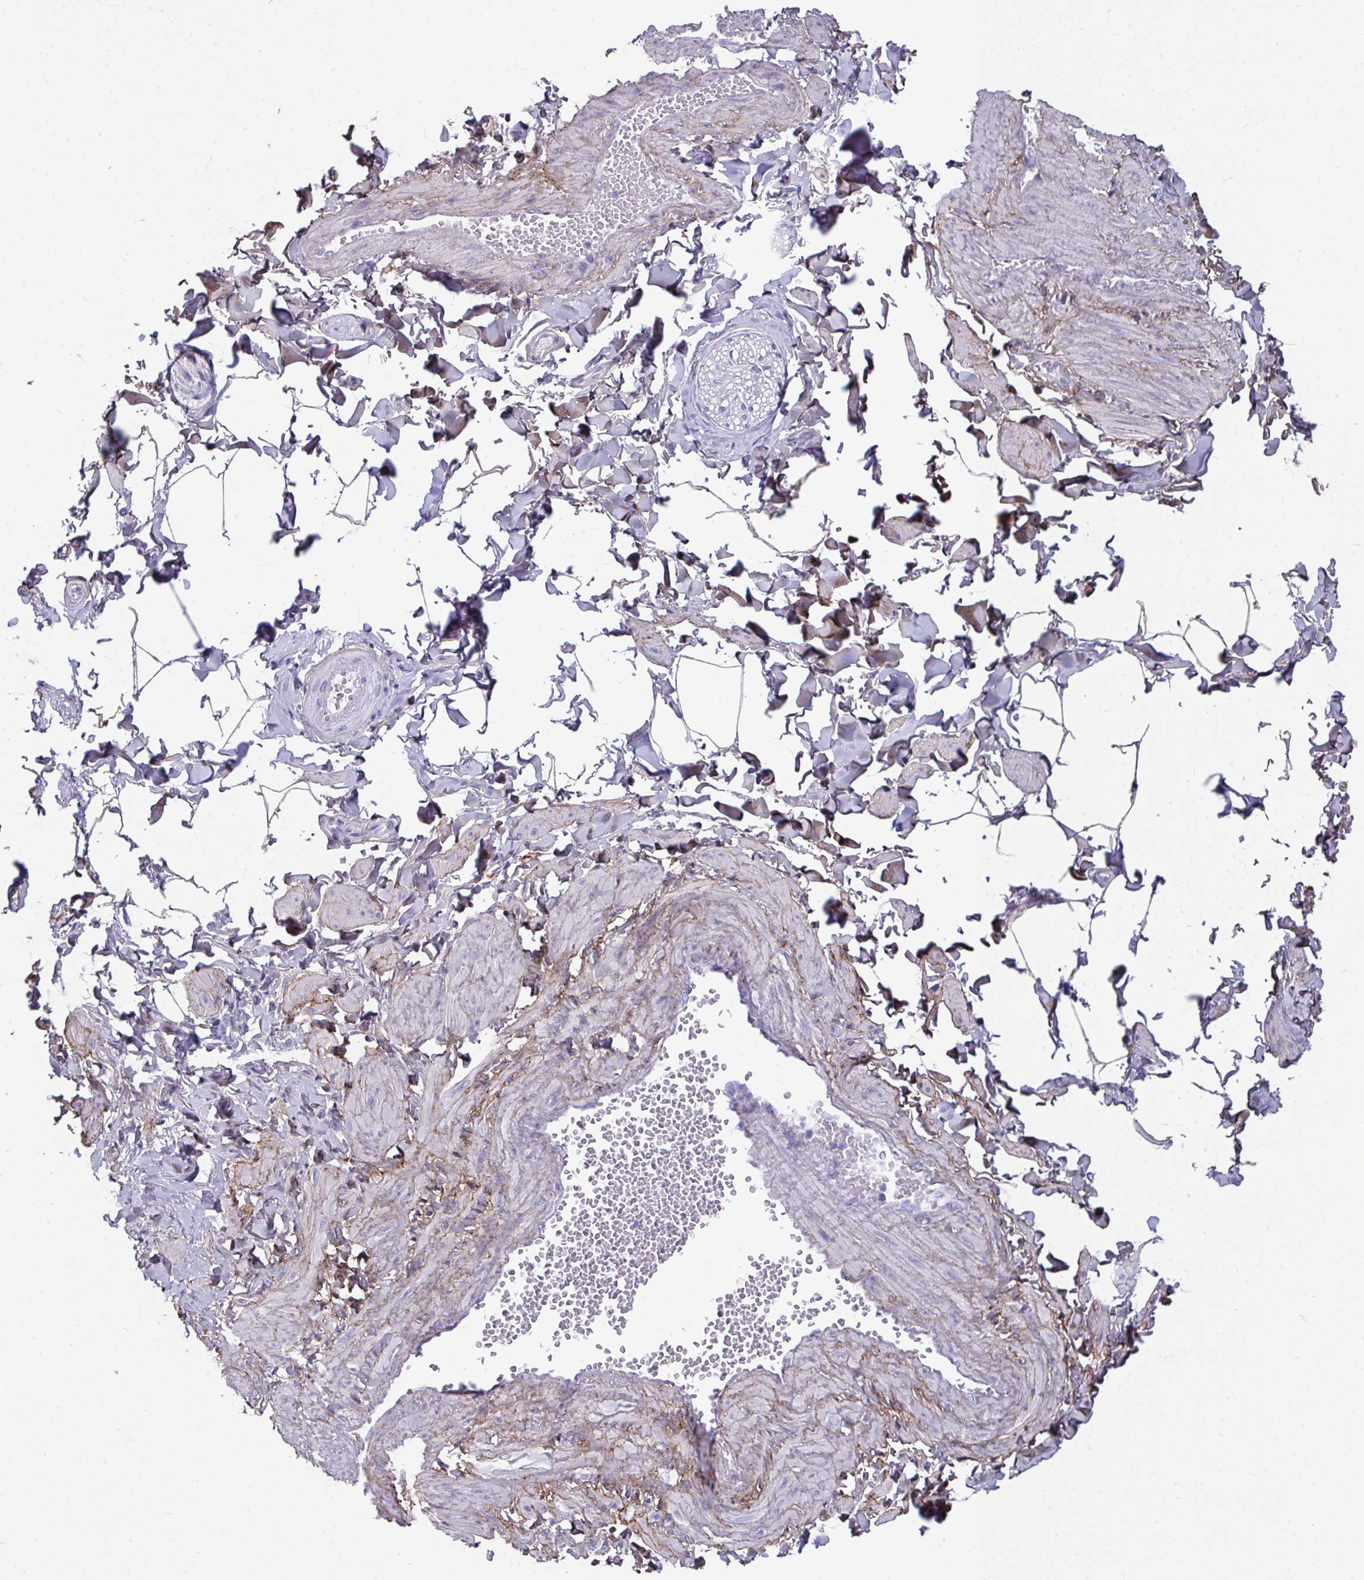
{"staining": {"intensity": "negative", "quantity": "none", "location": "none"}, "tissue": "adipose tissue", "cell_type": "Adipocytes", "image_type": "normal", "snomed": [{"axis": "morphology", "description": "Normal tissue, NOS"}, {"axis": "topography", "description": "Epididymis"}, {"axis": "topography", "description": "Peripheral nerve tissue"}], "caption": "Micrograph shows no protein staining in adipocytes of benign adipose tissue.", "gene": "LHFPL6", "patient": {"sex": "male", "age": 32}}